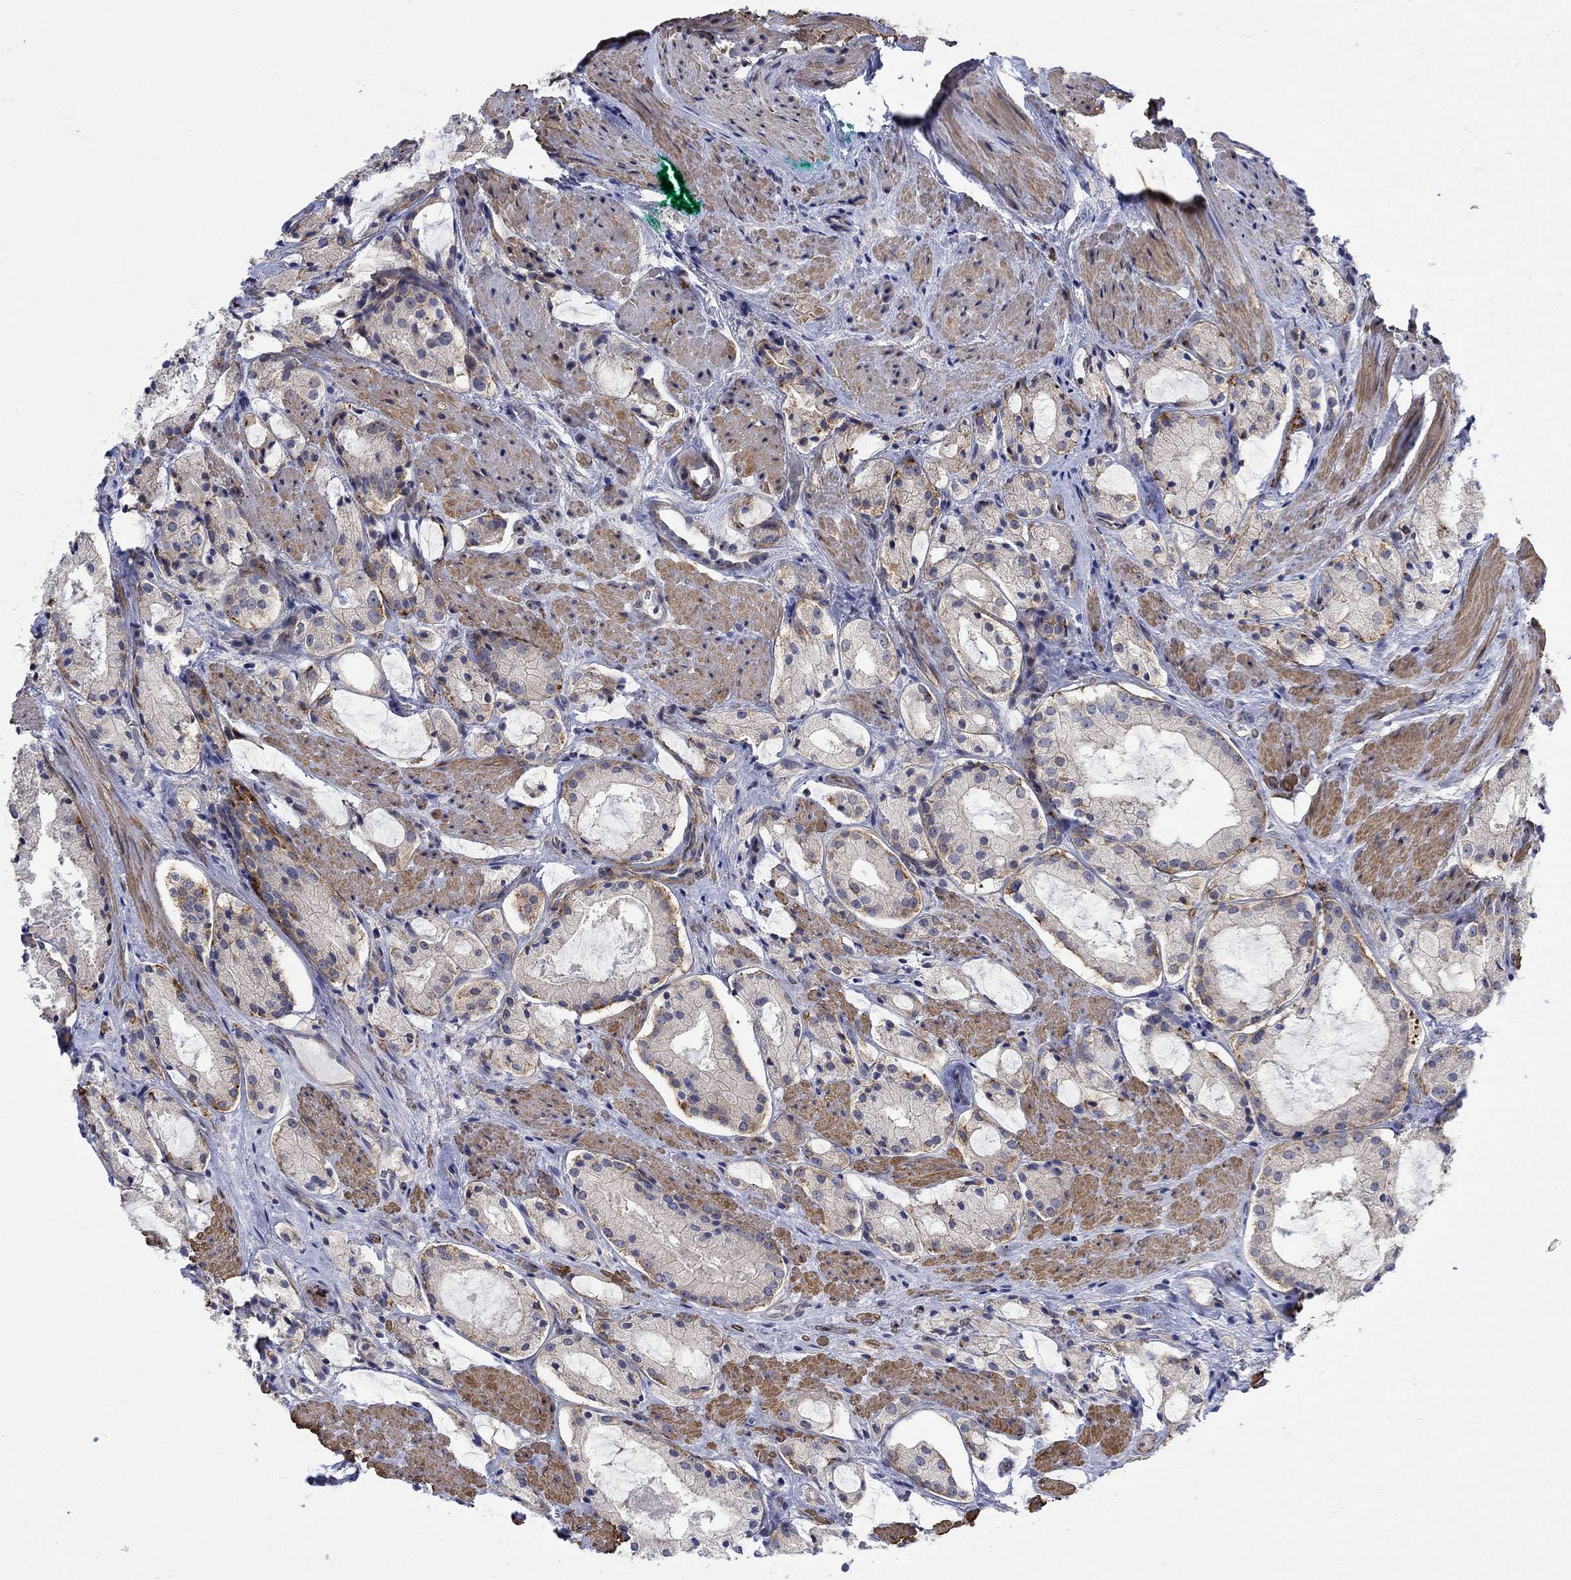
{"staining": {"intensity": "moderate", "quantity": "<25%", "location": "cytoplasmic/membranous"}, "tissue": "prostate cancer", "cell_type": "Tumor cells", "image_type": "cancer", "snomed": [{"axis": "morphology", "description": "Adenocarcinoma, NOS"}, {"axis": "morphology", "description": "Adenocarcinoma, High grade"}, {"axis": "topography", "description": "Prostate"}], "caption": "An immunohistochemistry micrograph of tumor tissue is shown. Protein staining in brown shows moderate cytoplasmic/membranous positivity in prostate cancer (adenocarcinoma (high-grade)) within tumor cells.", "gene": "SCN7A", "patient": {"sex": "male", "age": 64}}